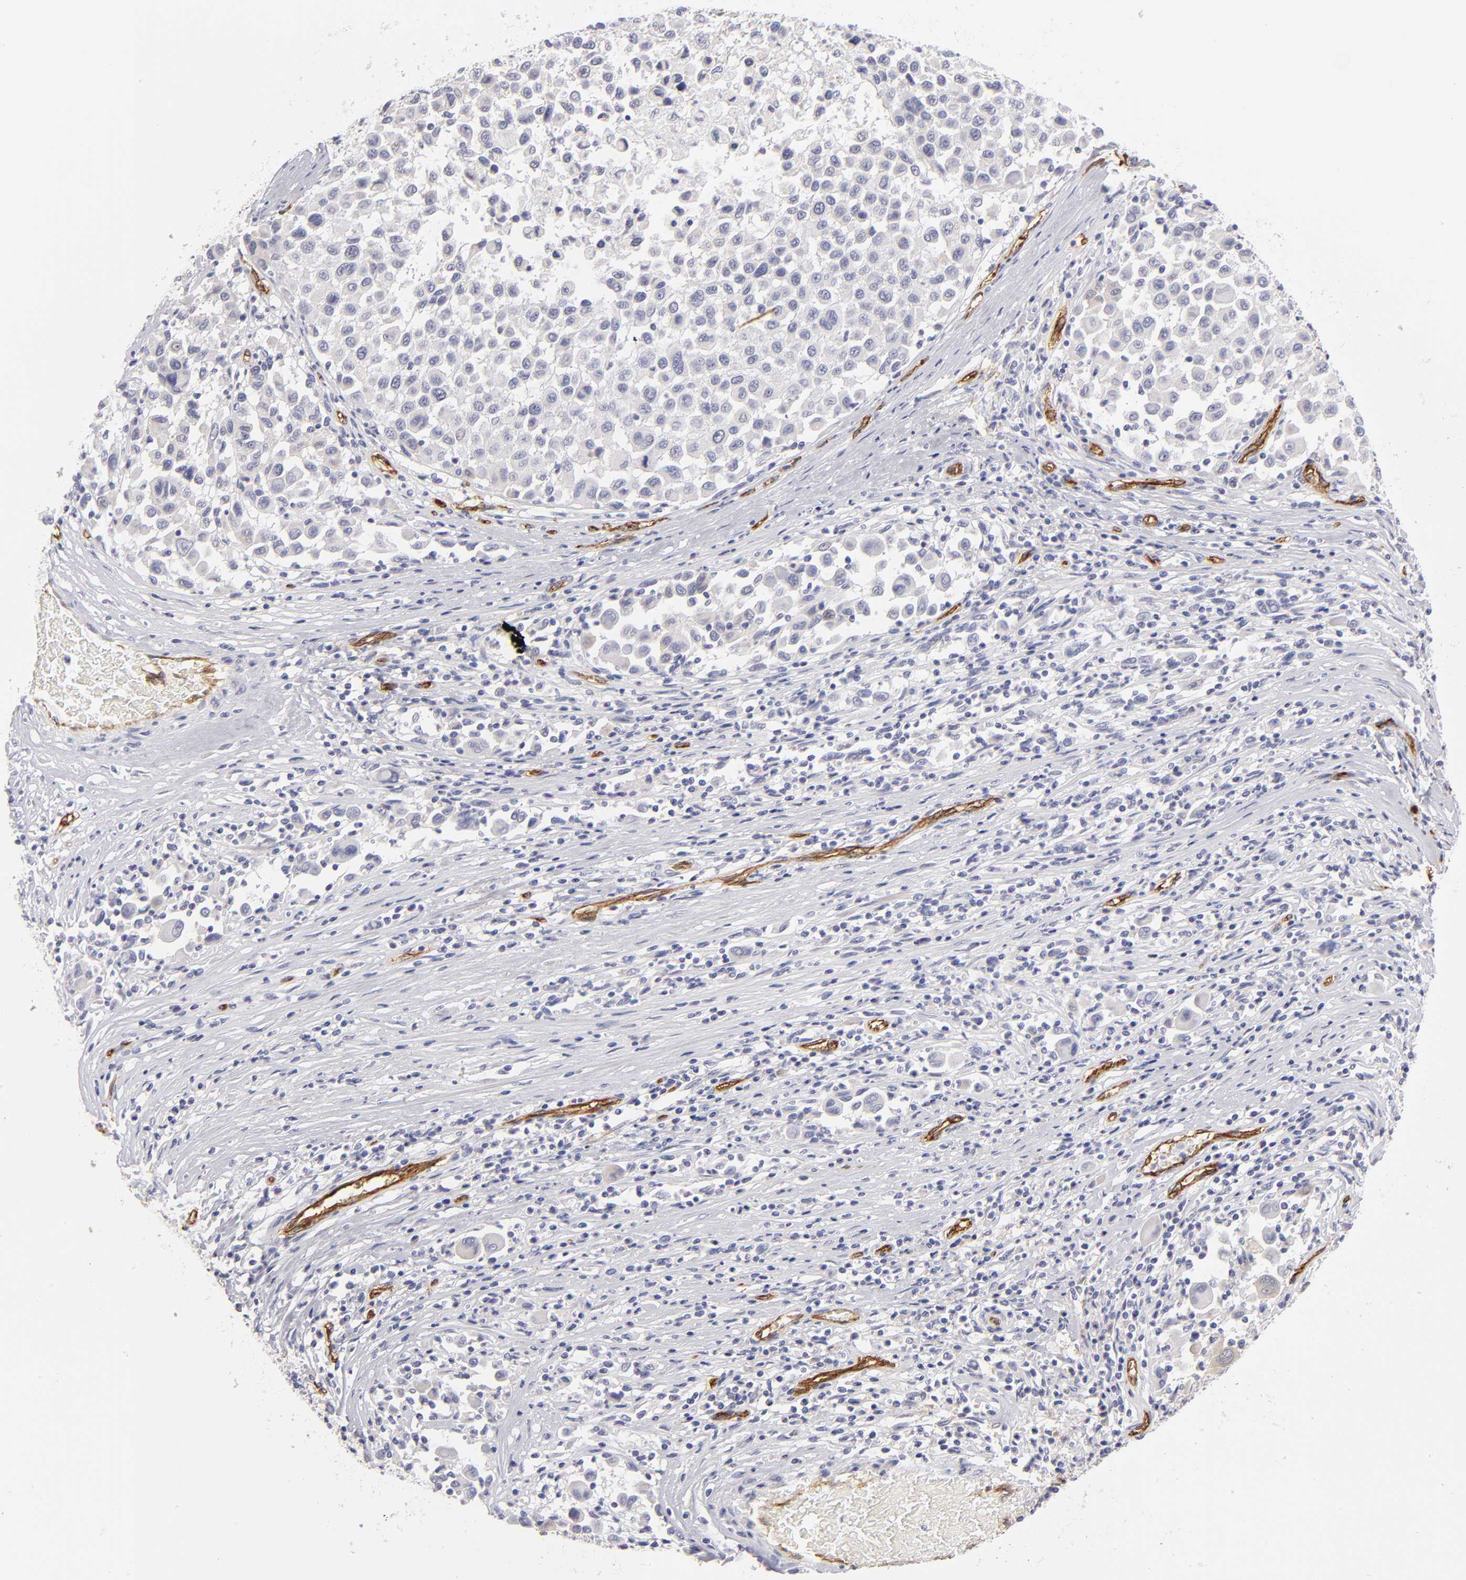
{"staining": {"intensity": "negative", "quantity": "none", "location": "none"}, "tissue": "melanoma", "cell_type": "Tumor cells", "image_type": "cancer", "snomed": [{"axis": "morphology", "description": "Malignant melanoma, Metastatic site"}, {"axis": "topography", "description": "Lymph node"}], "caption": "A high-resolution micrograph shows immunohistochemistry (IHC) staining of malignant melanoma (metastatic site), which exhibits no significant expression in tumor cells.", "gene": "PLVAP", "patient": {"sex": "male", "age": 61}}